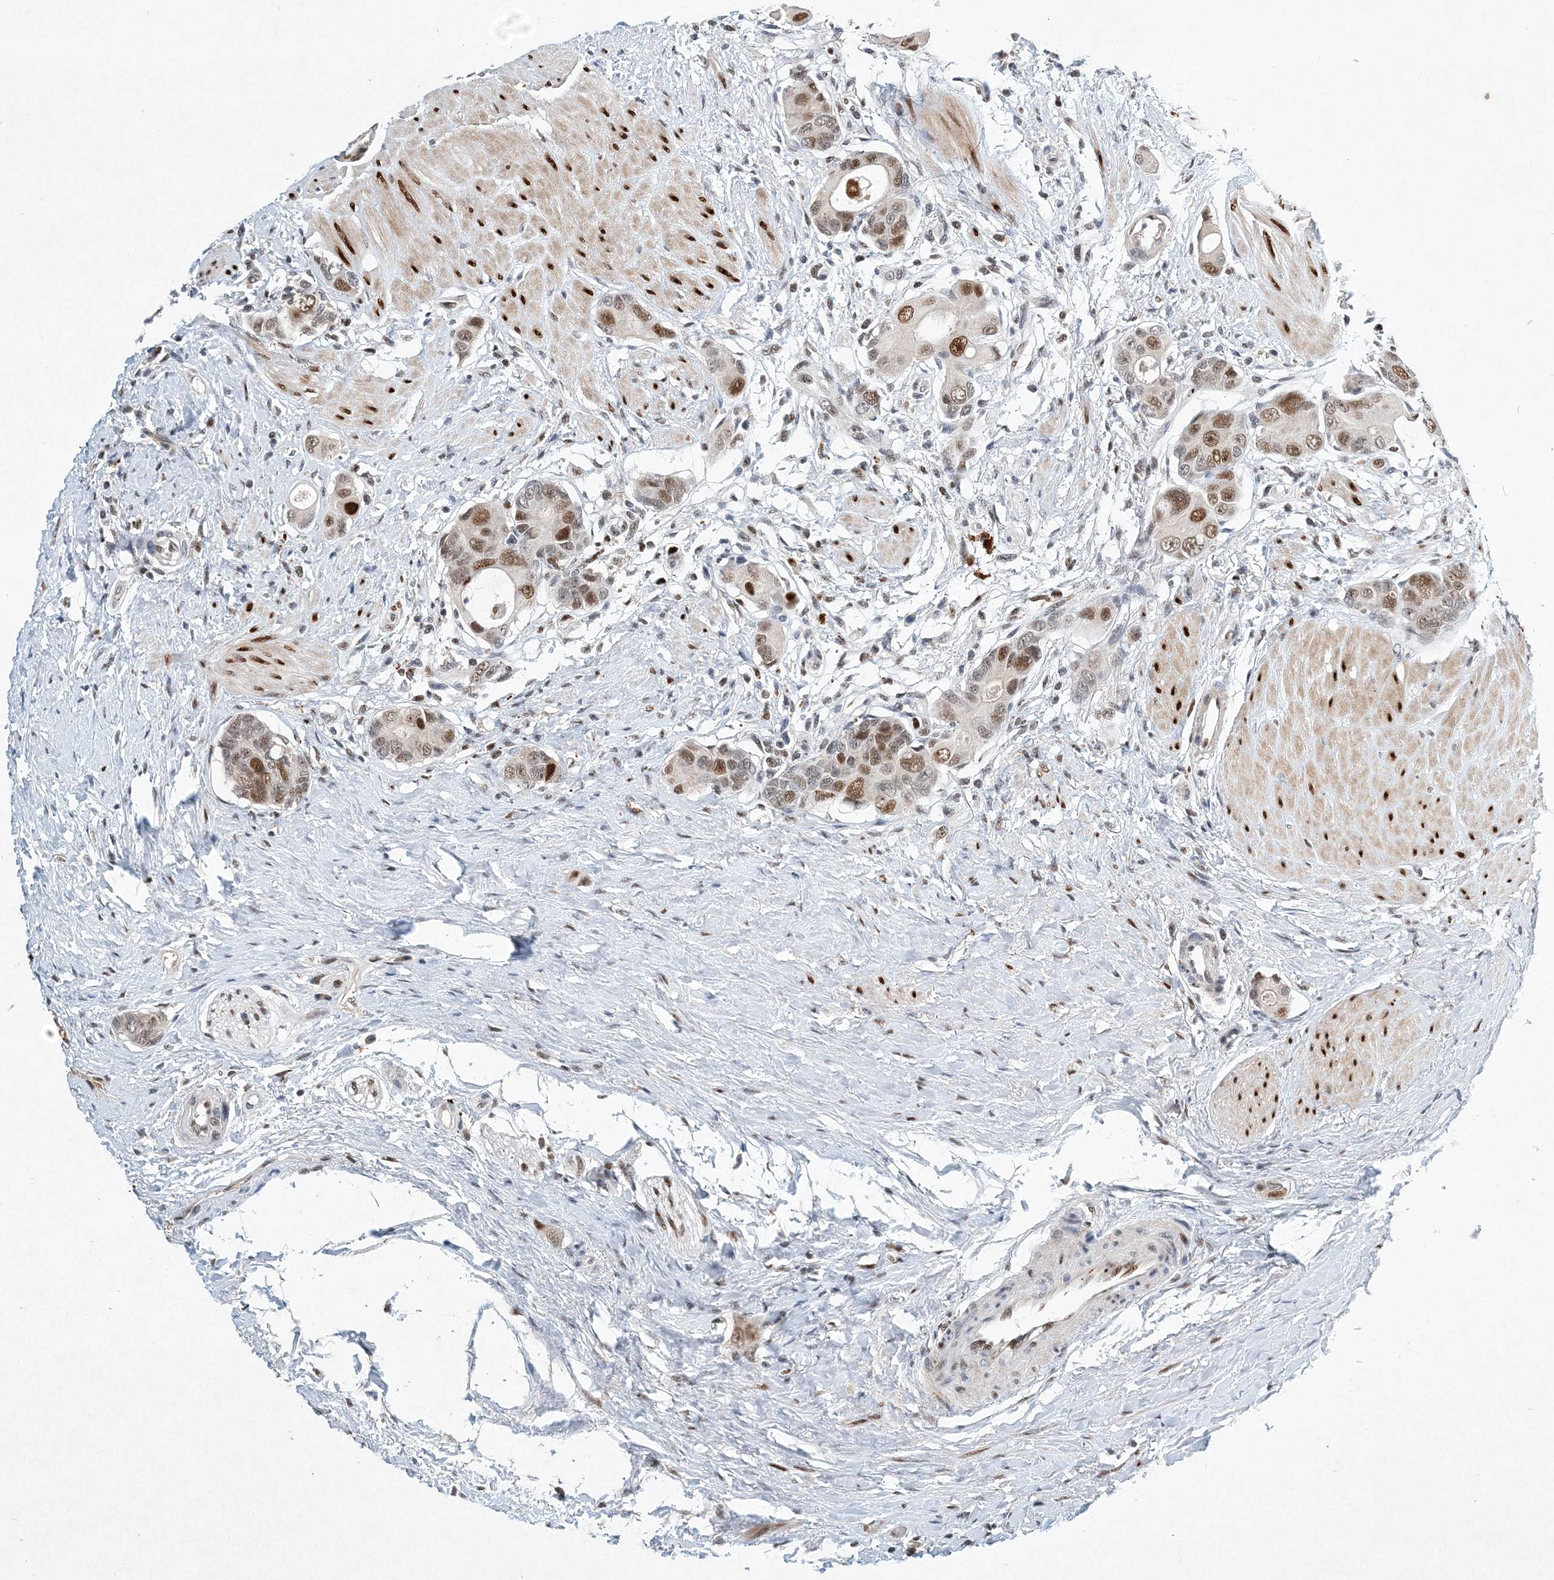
{"staining": {"intensity": "moderate", "quantity": ">75%", "location": "nuclear"}, "tissue": "colorectal cancer", "cell_type": "Tumor cells", "image_type": "cancer", "snomed": [{"axis": "morphology", "description": "Adenocarcinoma, NOS"}, {"axis": "topography", "description": "Rectum"}], "caption": "Colorectal cancer (adenocarcinoma) tissue demonstrates moderate nuclear expression in approximately >75% of tumor cells", "gene": "KPNA4", "patient": {"sex": "male", "age": 51}}